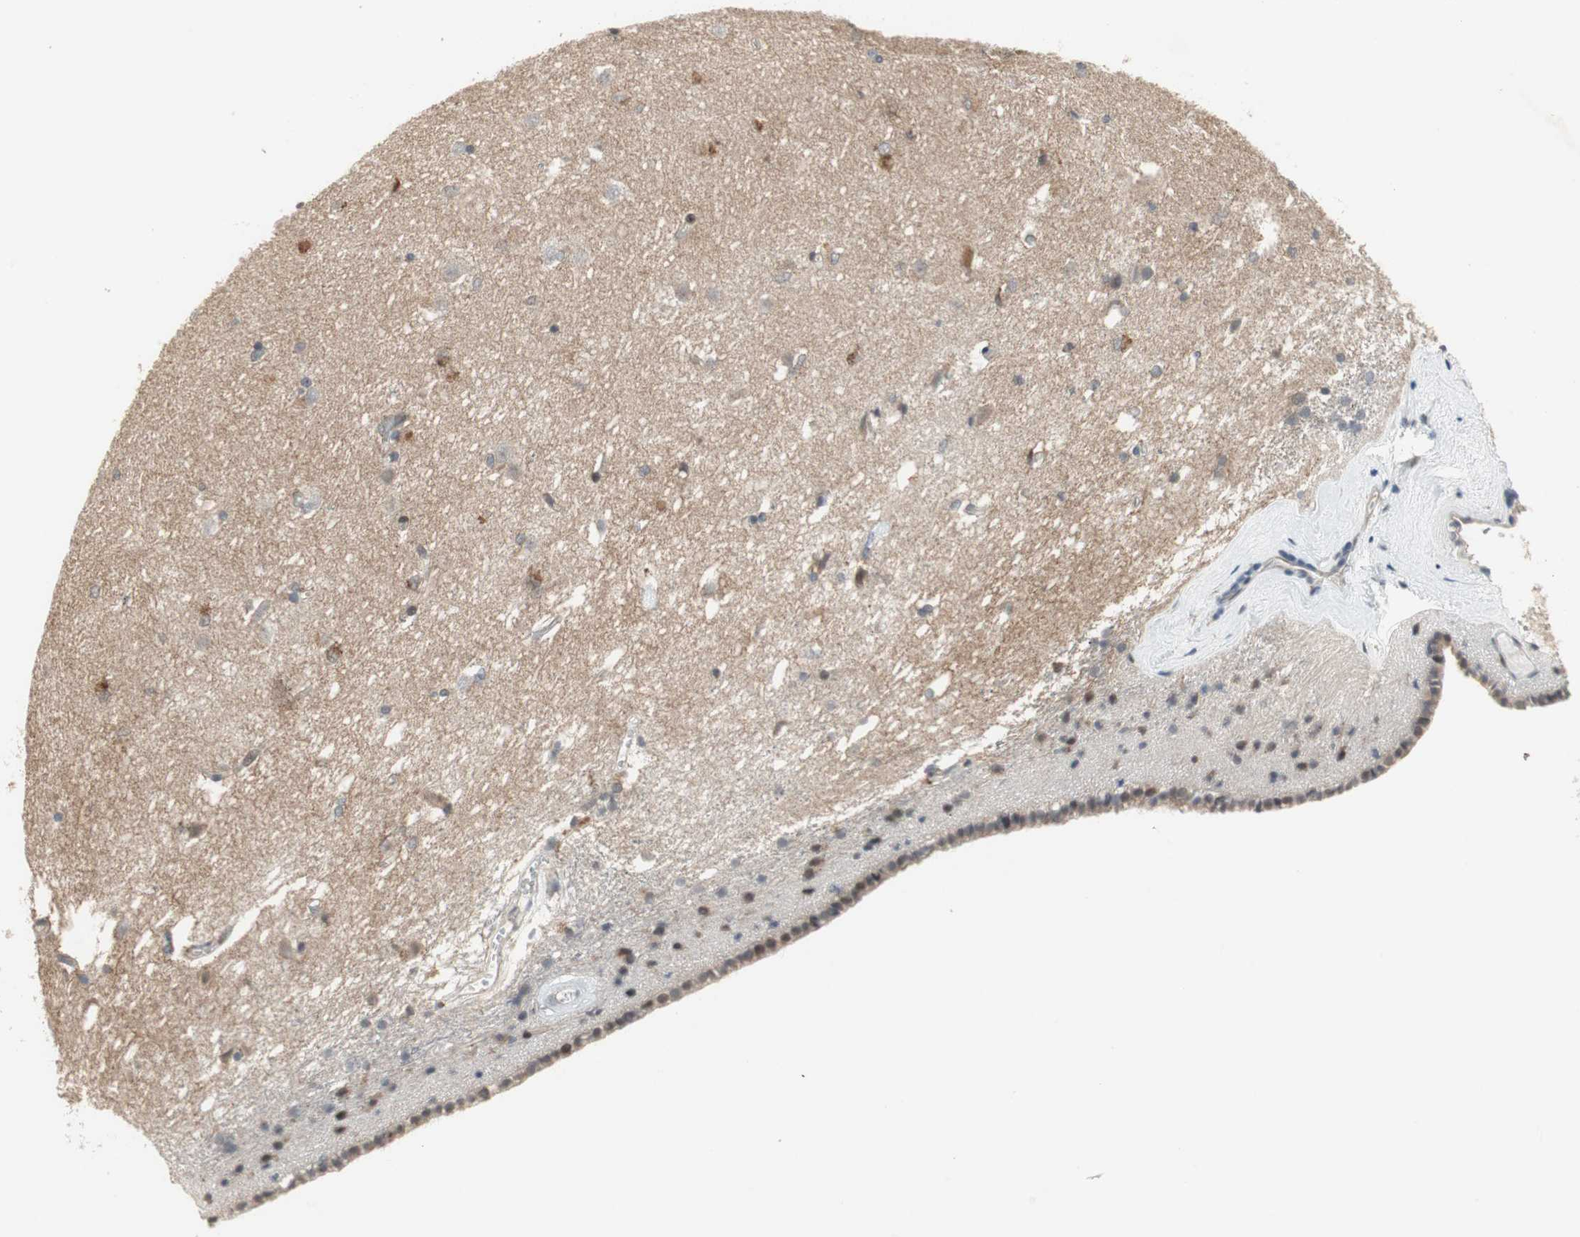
{"staining": {"intensity": "moderate", "quantity": "<25%", "location": "cytoplasmic/membranous,nuclear"}, "tissue": "caudate", "cell_type": "Glial cells", "image_type": "normal", "snomed": [{"axis": "morphology", "description": "Normal tissue, NOS"}, {"axis": "topography", "description": "Lateral ventricle wall"}], "caption": "About <25% of glial cells in unremarkable human caudate demonstrate moderate cytoplasmic/membranous,nuclear protein positivity as visualized by brown immunohistochemical staining.", "gene": "SNX4", "patient": {"sex": "female", "age": 19}}